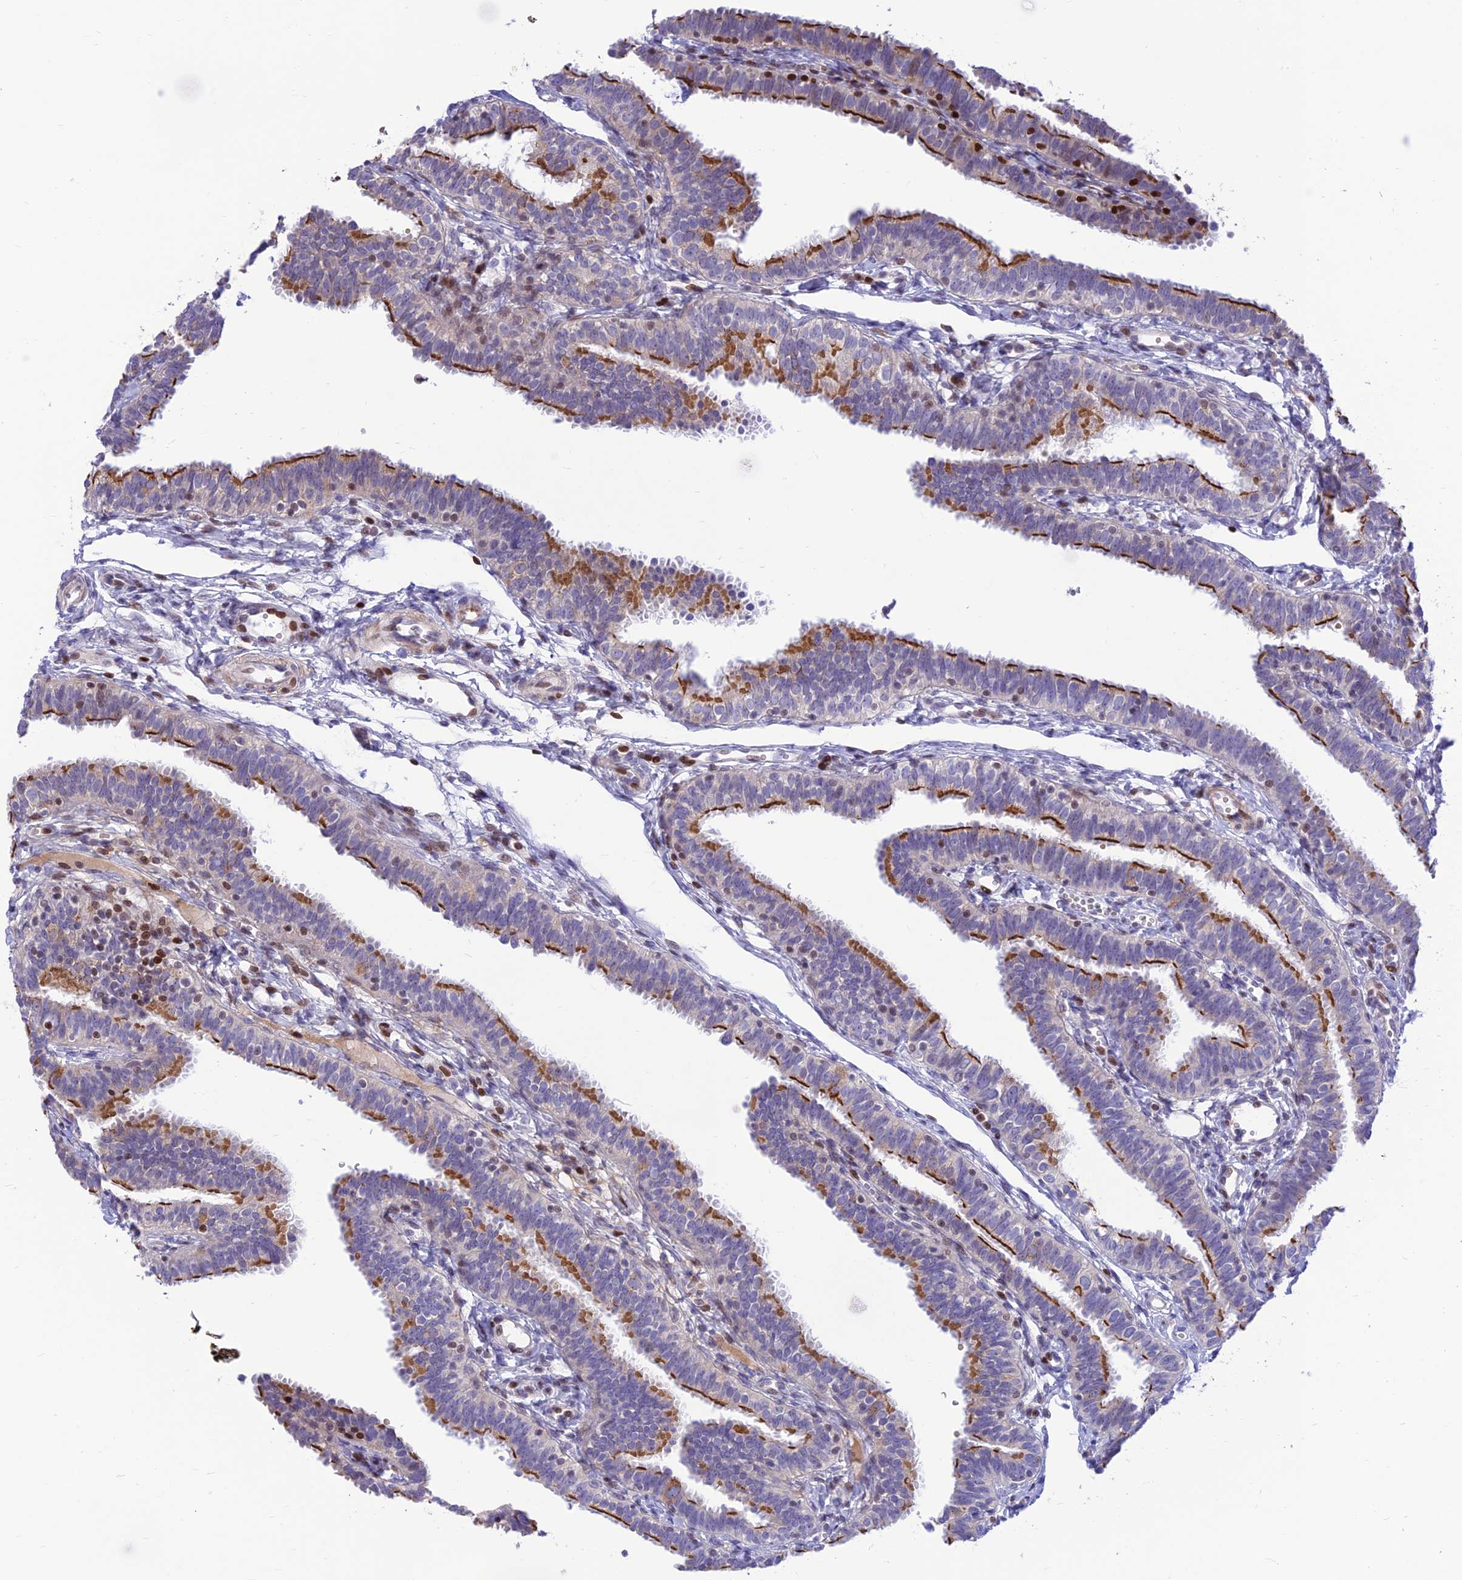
{"staining": {"intensity": "strong", "quantity": "25%-75%", "location": "cytoplasmic/membranous"}, "tissue": "fallopian tube", "cell_type": "Glandular cells", "image_type": "normal", "snomed": [{"axis": "morphology", "description": "Normal tissue, NOS"}, {"axis": "topography", "description": "Fallopian tube"}], "caption": "Protein expression analysis of normal fallopian tube displays strong cytoplasmic/membranous expression in about 25%-75% of glandular cells.", "gene": "FAM186B", "patient": {"sex": "female", "age": 35}}